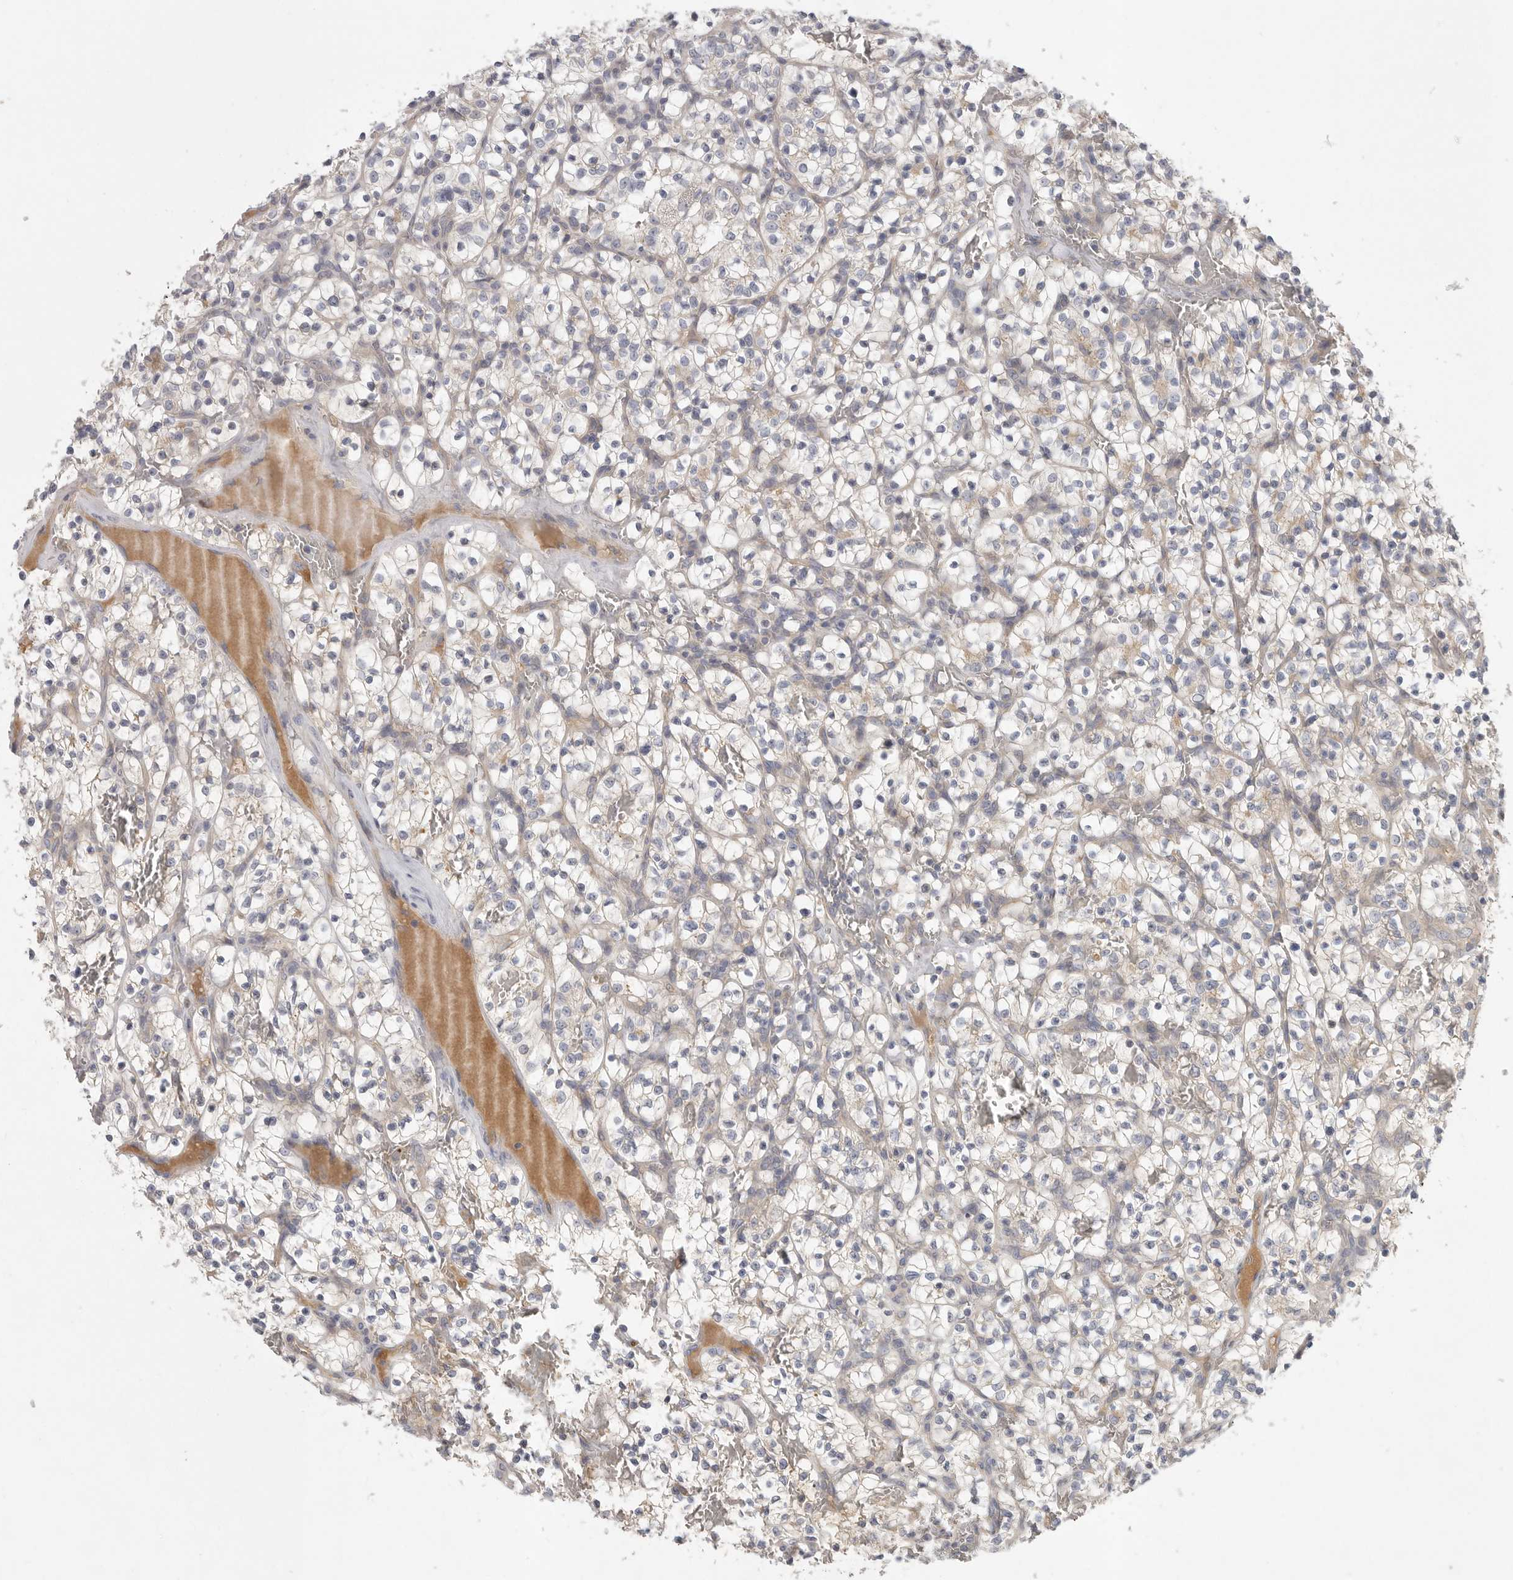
{"staining": {"intensity": "weak", "quantity": "<25%", "location": "cytoplasmic/membranous"}, "tissue": "renal cancer", "cell_type": "Tumor cells", "image_type": "cancer", "snomed": [{"axis": "morphology", "description": "Adenocarcinoma, NOS"}, {"axis": "topography", "description": "Kidney"}], "caption": "This micrograph is of renal cancer (adenocarcinoma) stained with IHC to label a protein in brown with the nuclei are counter-stained blue. There is no staining in tumor cells.", "gene": "CFAP298", "patient": {"sex": "female", "age": 57}}